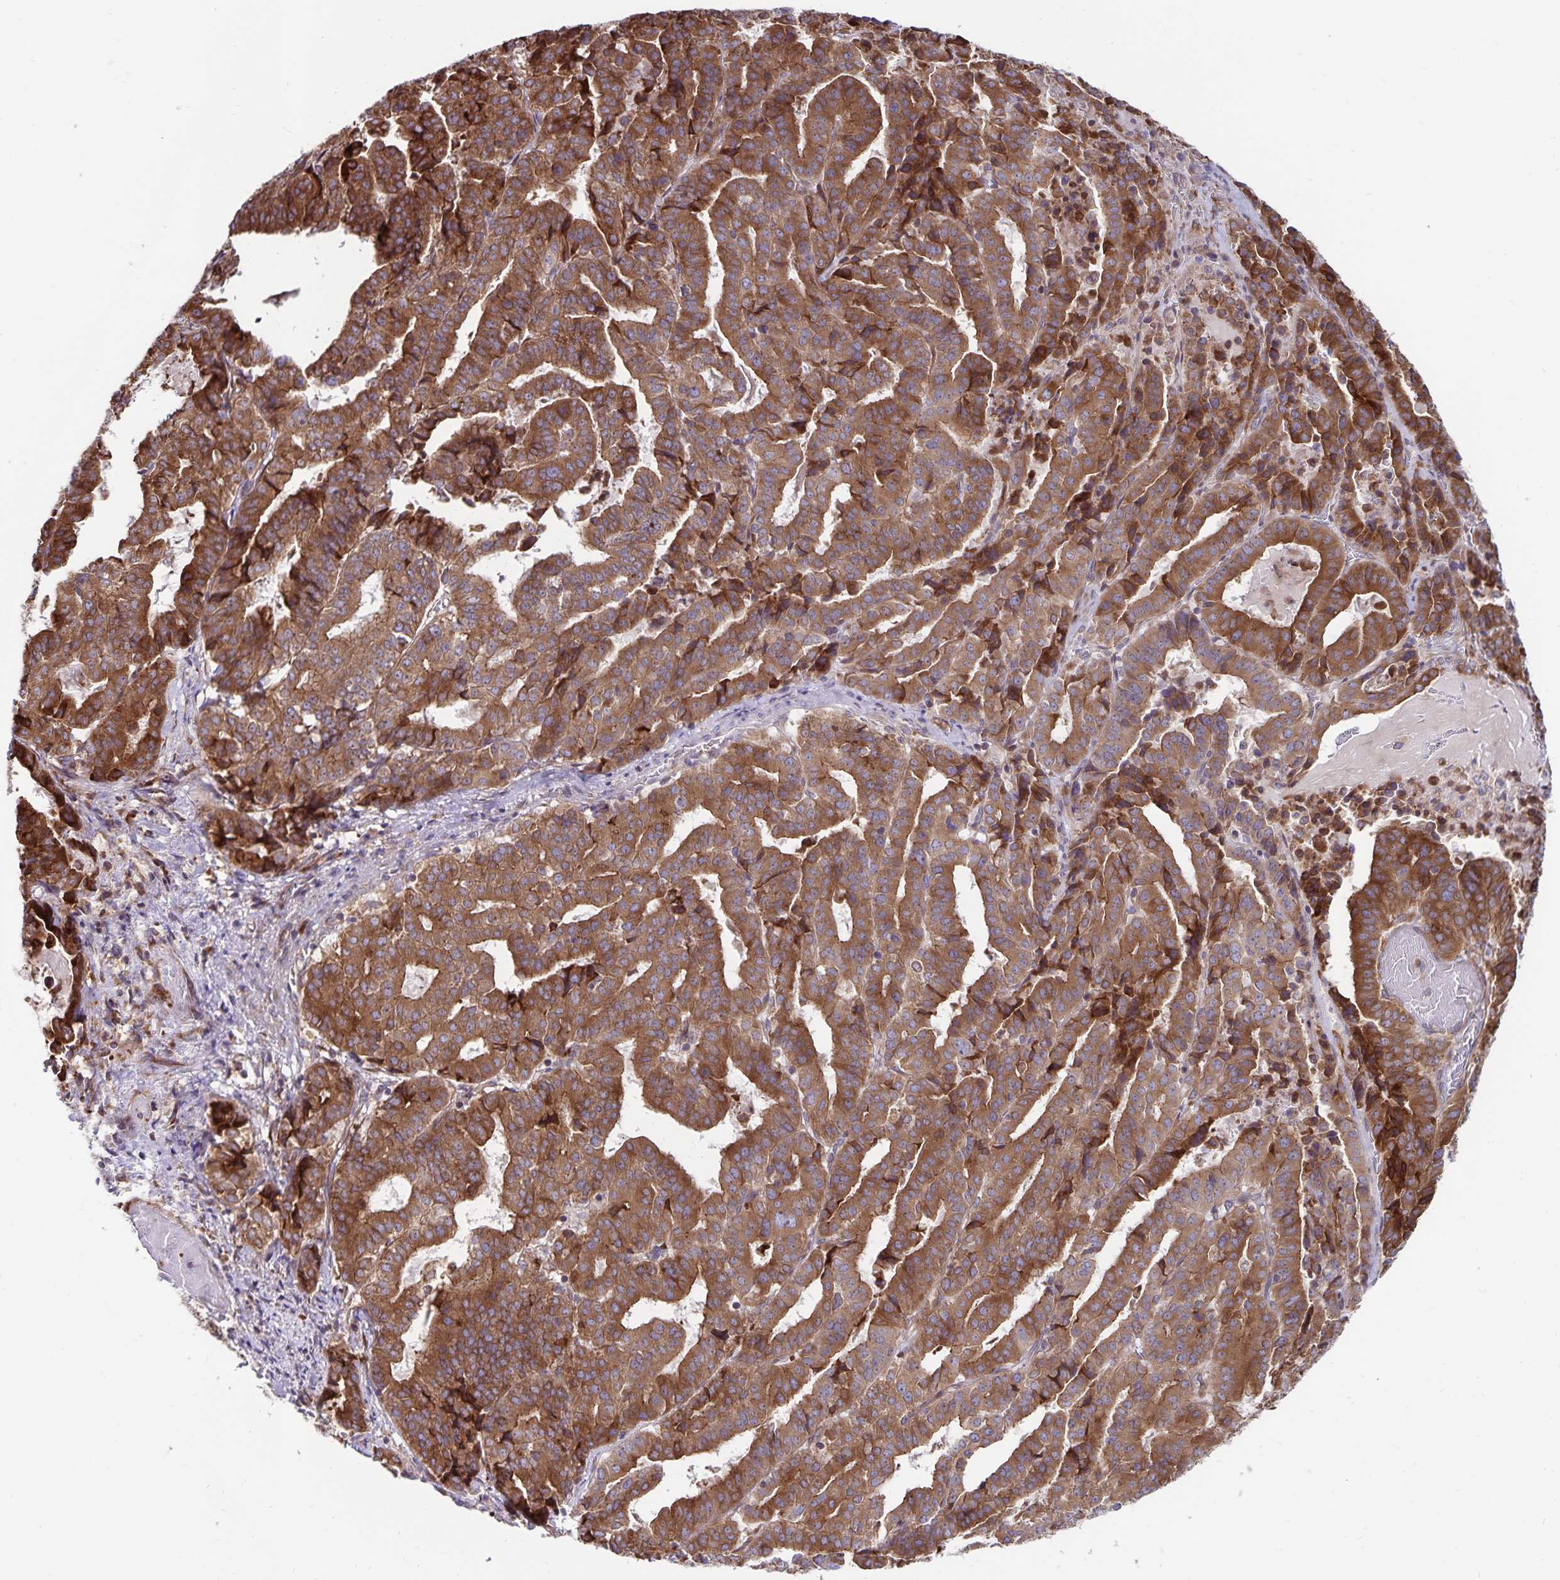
{"staining": {"intensity": "moderate", "quantity": ">75%", "location": "cytoplasmic/membranous"}, "tissue": "stomach cancer", "cell_type": "Tumor cells", "image_type": "cancer", "snomed": [{"axis": "morphology", "description": "Adenocarcinoma, NOS"}, {"axis": "topography", "description": "Stomach"}], "caption": "The photomicrograph reveals a brown stain indicating the presence of a protein in the cytoplasmic/membranous of tumor cells in adenocarcinoma (stomach).", "gene": "SEC62", "patient": {"sex": "male", "age": 48}}